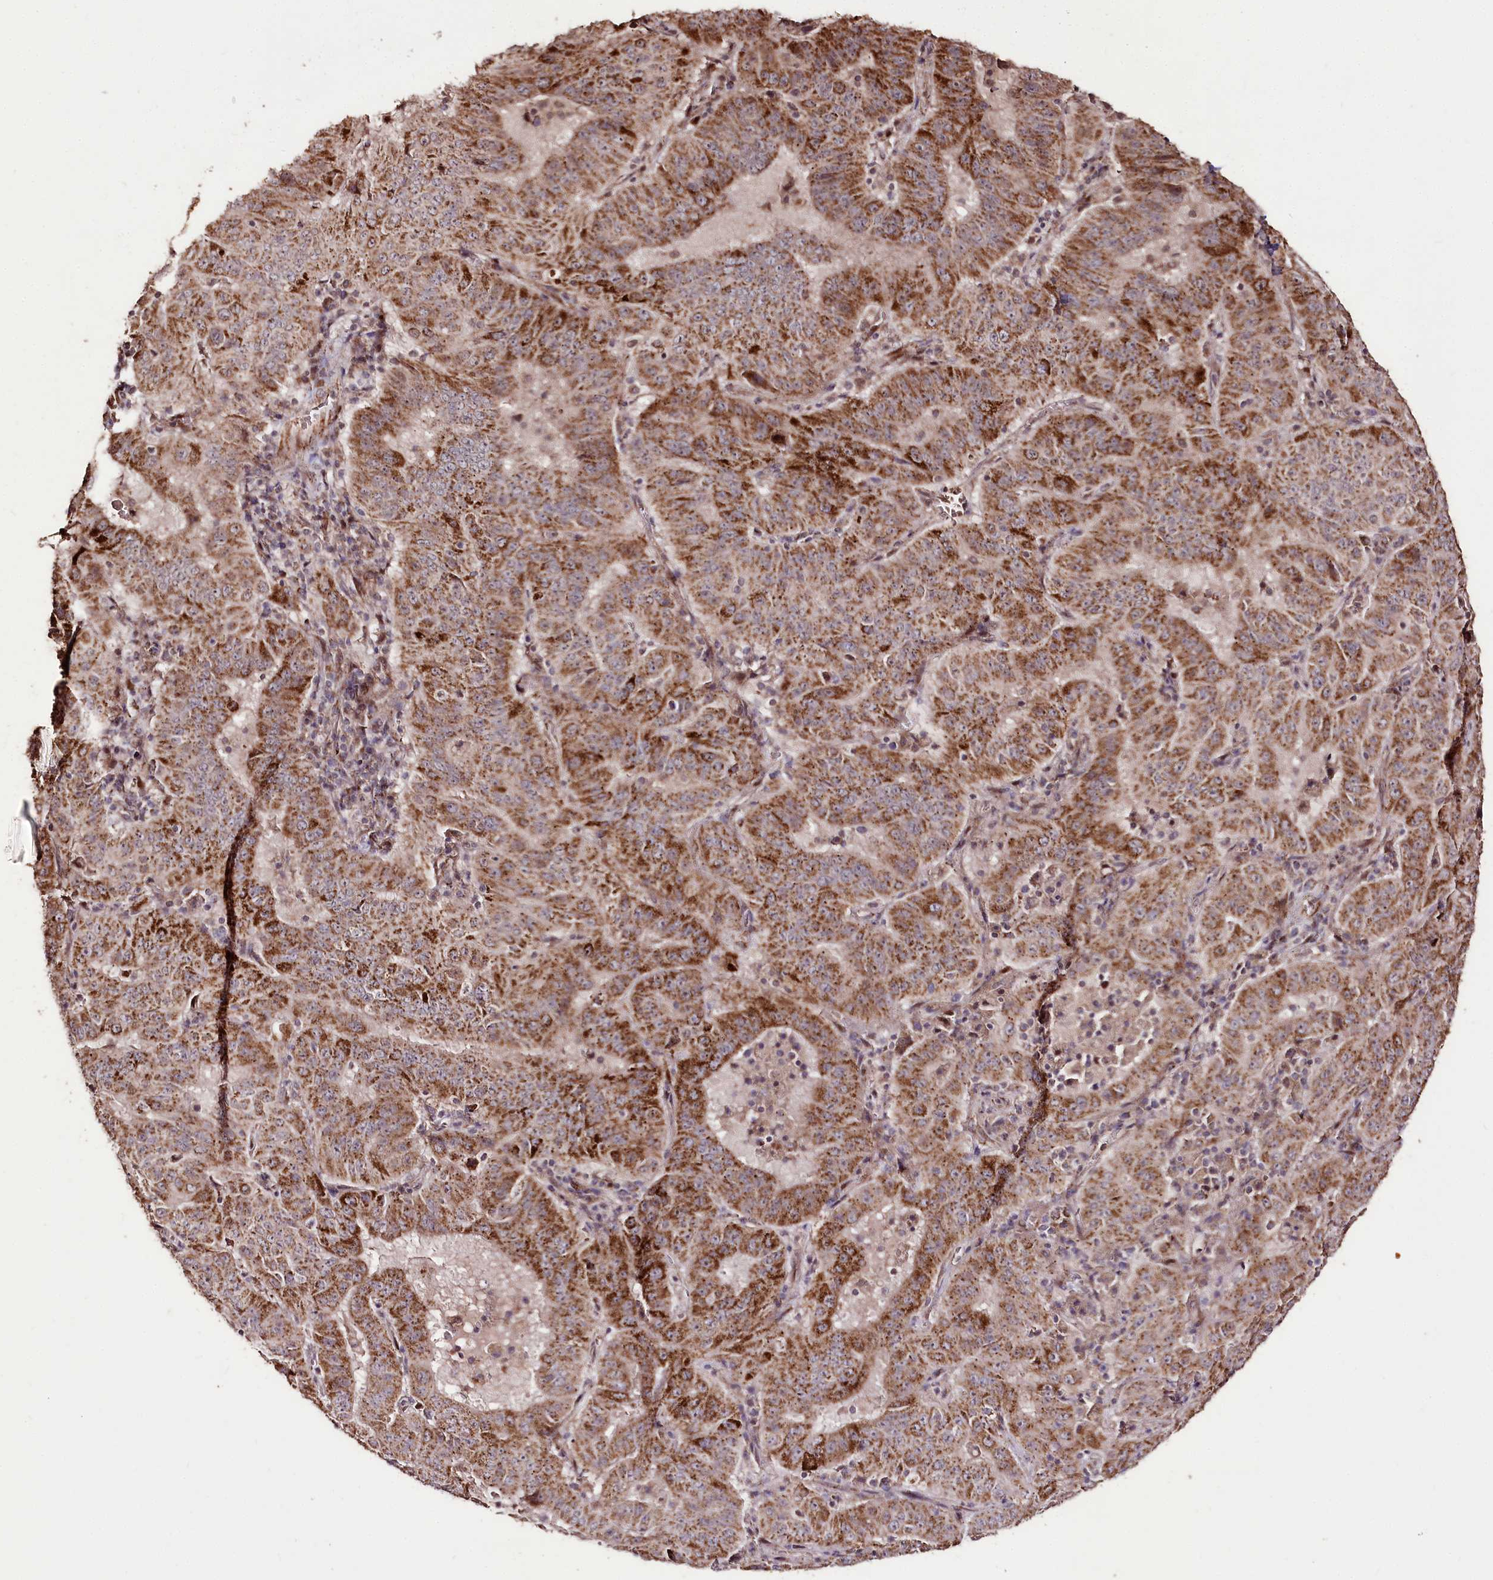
{"staining": {"intensity": "strong", "quantity": "25%-75%", "location": "cytoplasmic/membranous"}, "tissue": "pancreatic cancer", "cell_type": "Tumor cells", "image_type": "cancer", "snomed": [{"axis": "morphology", "description": "Adenocarcinoma, NOS"}, {"axis": "topography", "description": "Pancreas"}], "caption": "Human pancreatic adenocarcinoma stained for a protein (brown) demonstrates strong cytoplasmic/membranous positive positivity in approximately 25%-75% of tumor cells.", "gene": "CARD19", "patient": {"sex": "male", "age": 63}}